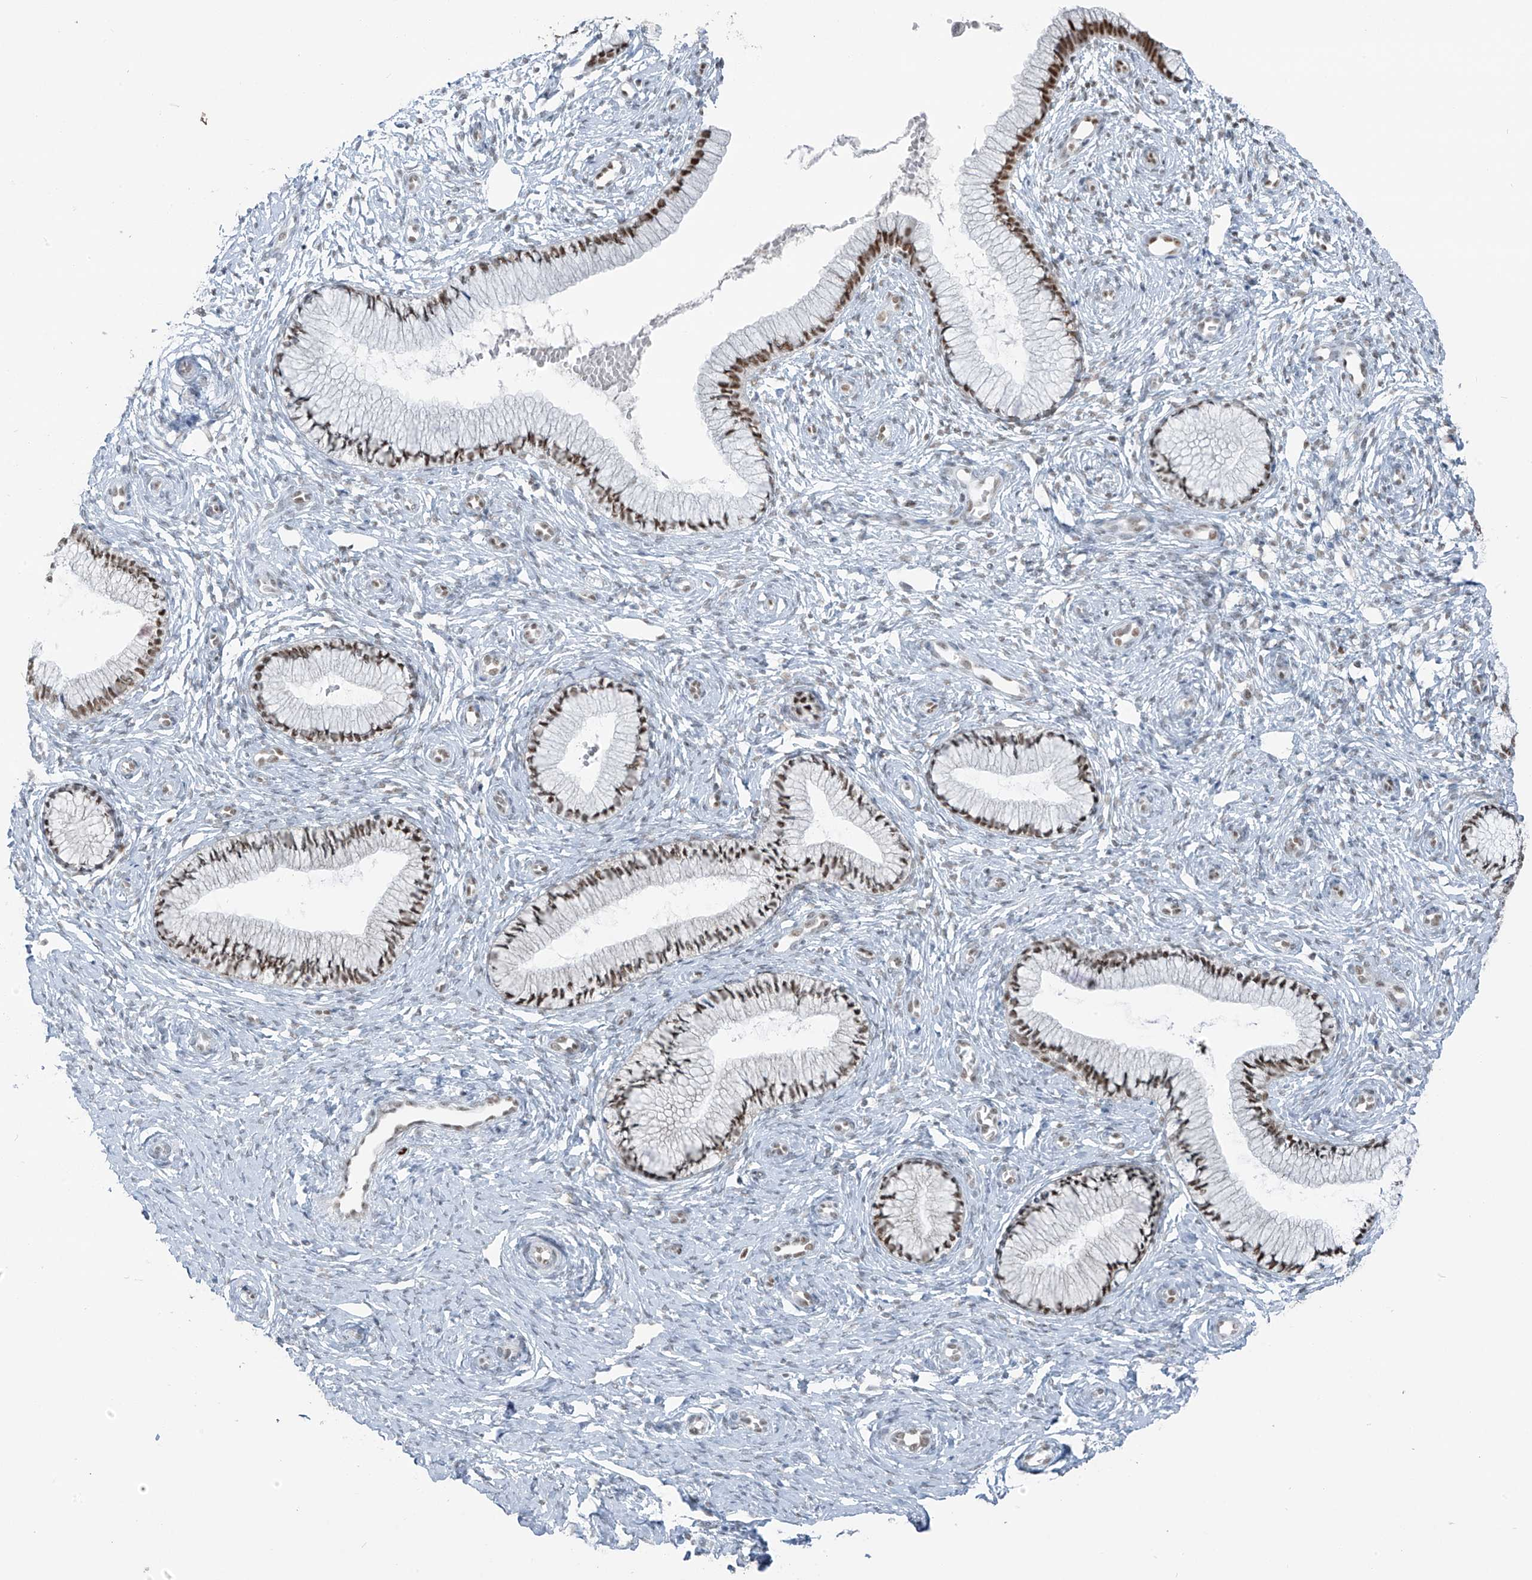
{"staining": {"intensity": "moderate", "quantity": ">75%", "location": "nuclear"}, "tissue": "cervix", "cell_type": "Glandular cells", "image_type": "normal", "snomed": [{"axis": "morphology", "description": "Normal tissue, NOS"}, {"axis": "topography", "description": "Cervix"}], "caption": "This histopathology image displays immunohistochemistry (IHC) staining of normal human cervix, with medium moderate nuclear positivity in about >75% of glandular cells.", "gene": "WRNIP1", "patient": {"sex": "female", "age": 27}}